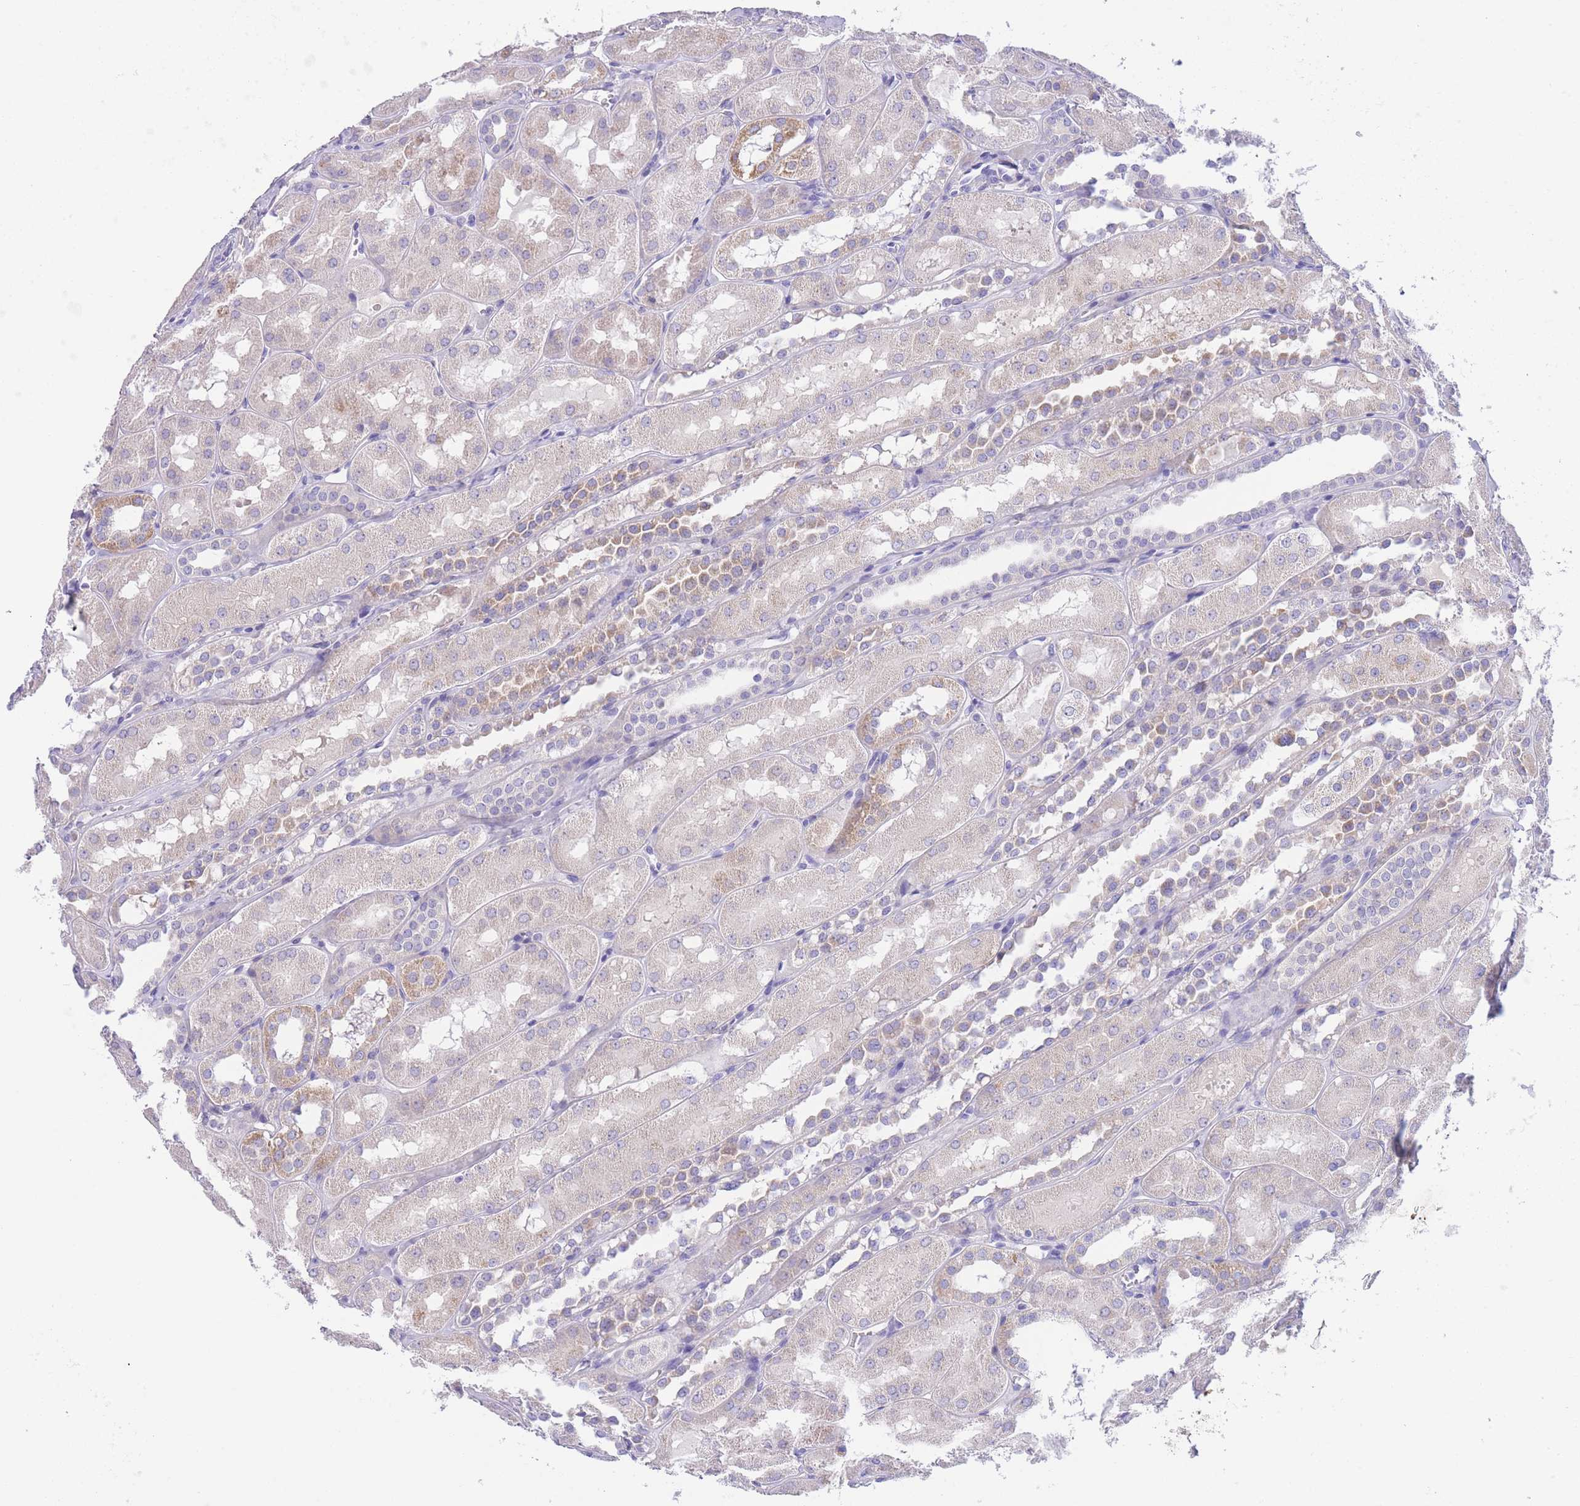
{"staining": {"intensity": "negative", "quantity": "none", "location": "none"}, "tissue": "kidney", "cell_type": "Cells in glomeruli", "image_type": "normal", "snomed": [{"axis": "morphology", "description": "Normal tissue, NOS"}, {"axis": "topography", "description": "Kidney"}, {"axis": "topography", "description": "Urinary bladder"}], "caption": "Cells in glomeruli show no significant staining in unremarkable kidney. The staining is performed using DAB (3,3'-diaminobenzidine) brown chromogen with nuclei counter-stained in using hematoxylin.", "gene": "PCDHB3", "patient": {"sex": "male", "age": 16}}